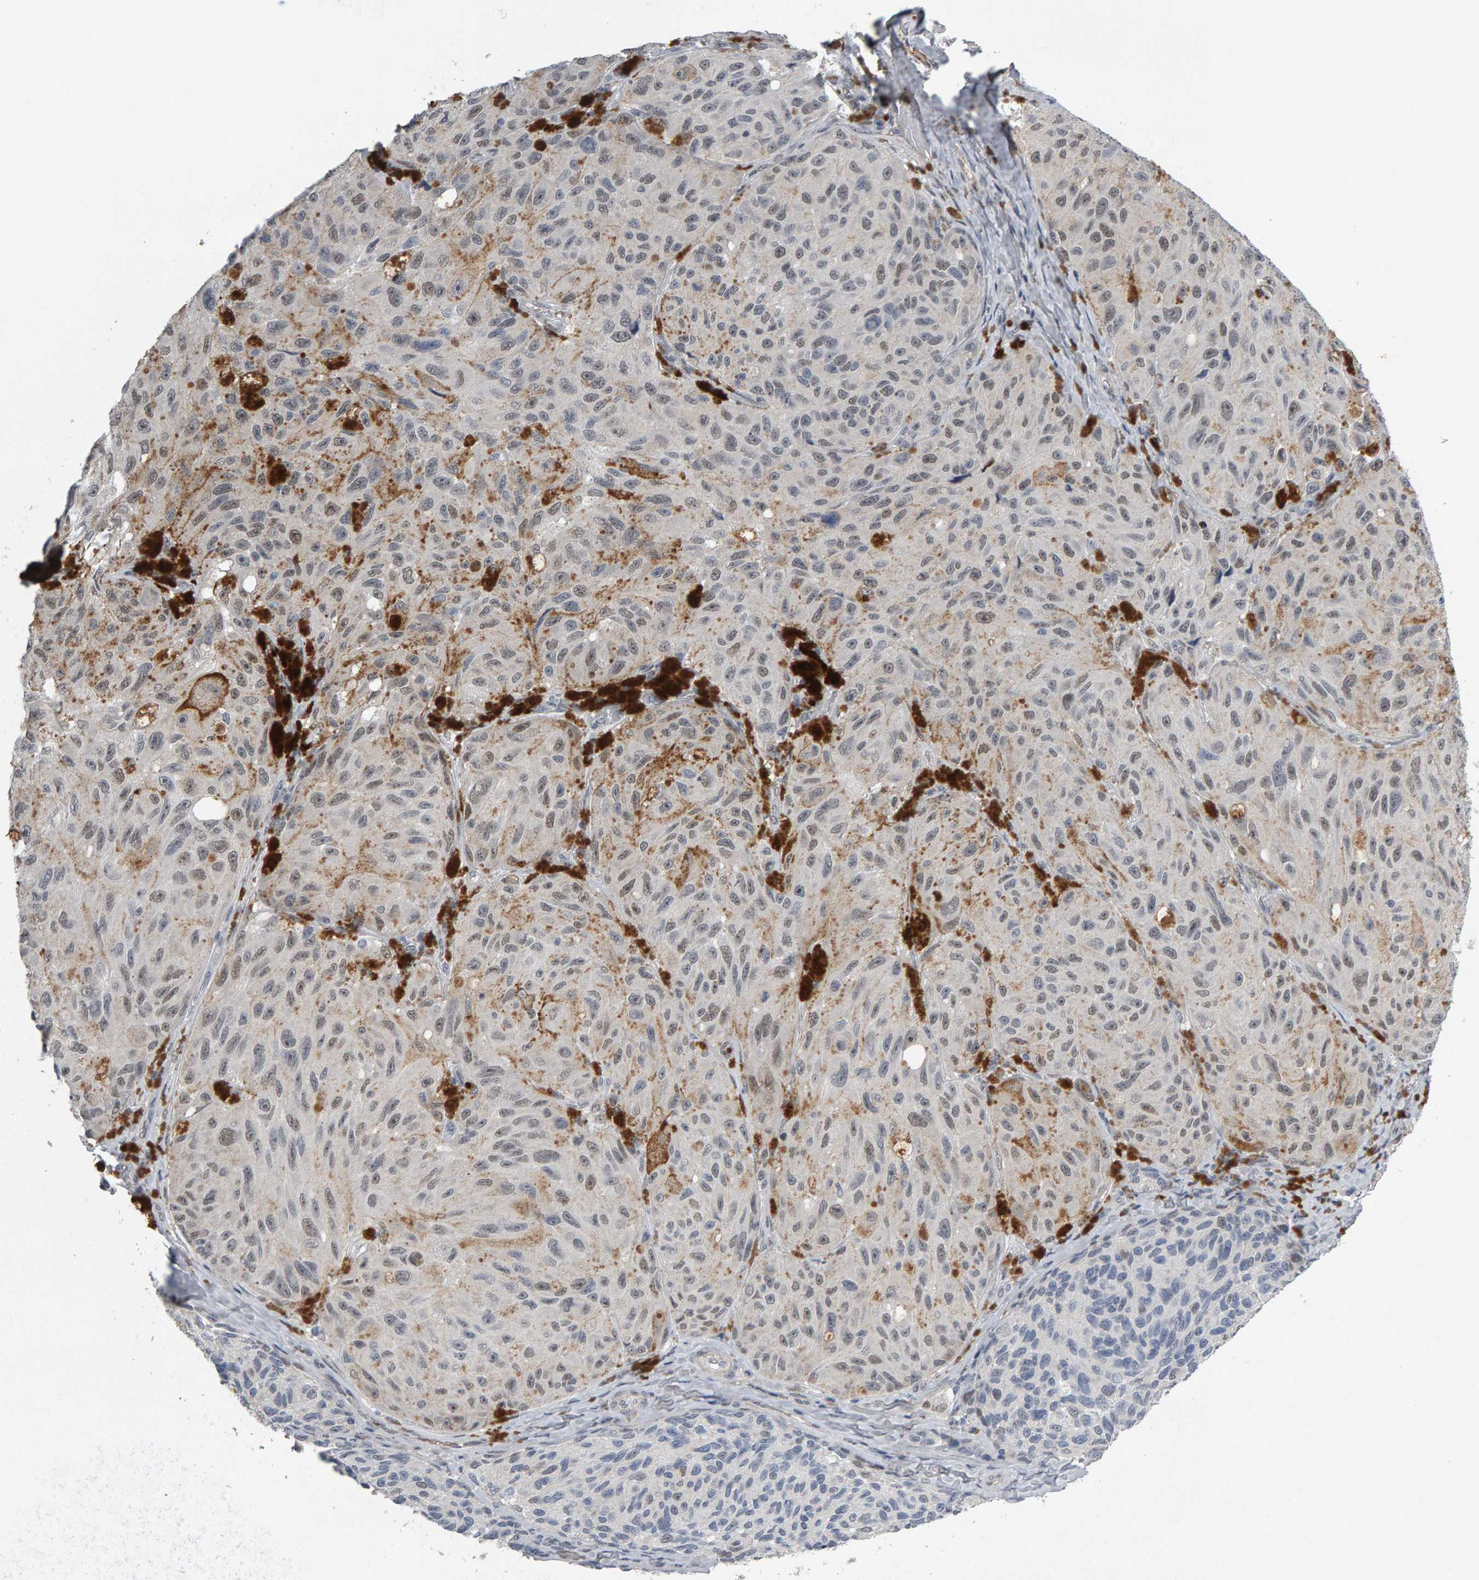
{"staining": {"intensity": "weak", "quantity": ">75%", "location": "nuclear"}, "tissue": "melanoma", "cell_type": "Tumor cells", "image_type": "cancer", "snomed": [{"axis": "morphology", "description": "Malignant melanoma, NOS"}, {"axis": "topography", "description": "Skin"}], "caption": "Immunohistochemical staining of melanoma exhibits low levels of weak nuclear protein staining in about >75% of tumor cells. The staining was performed using DAB, with brown indicating positive protein expression. Nuclei are stained blue with hematoxylin.", "gene": "IPO8", "patient": {"sex": "female", "age": 73}}